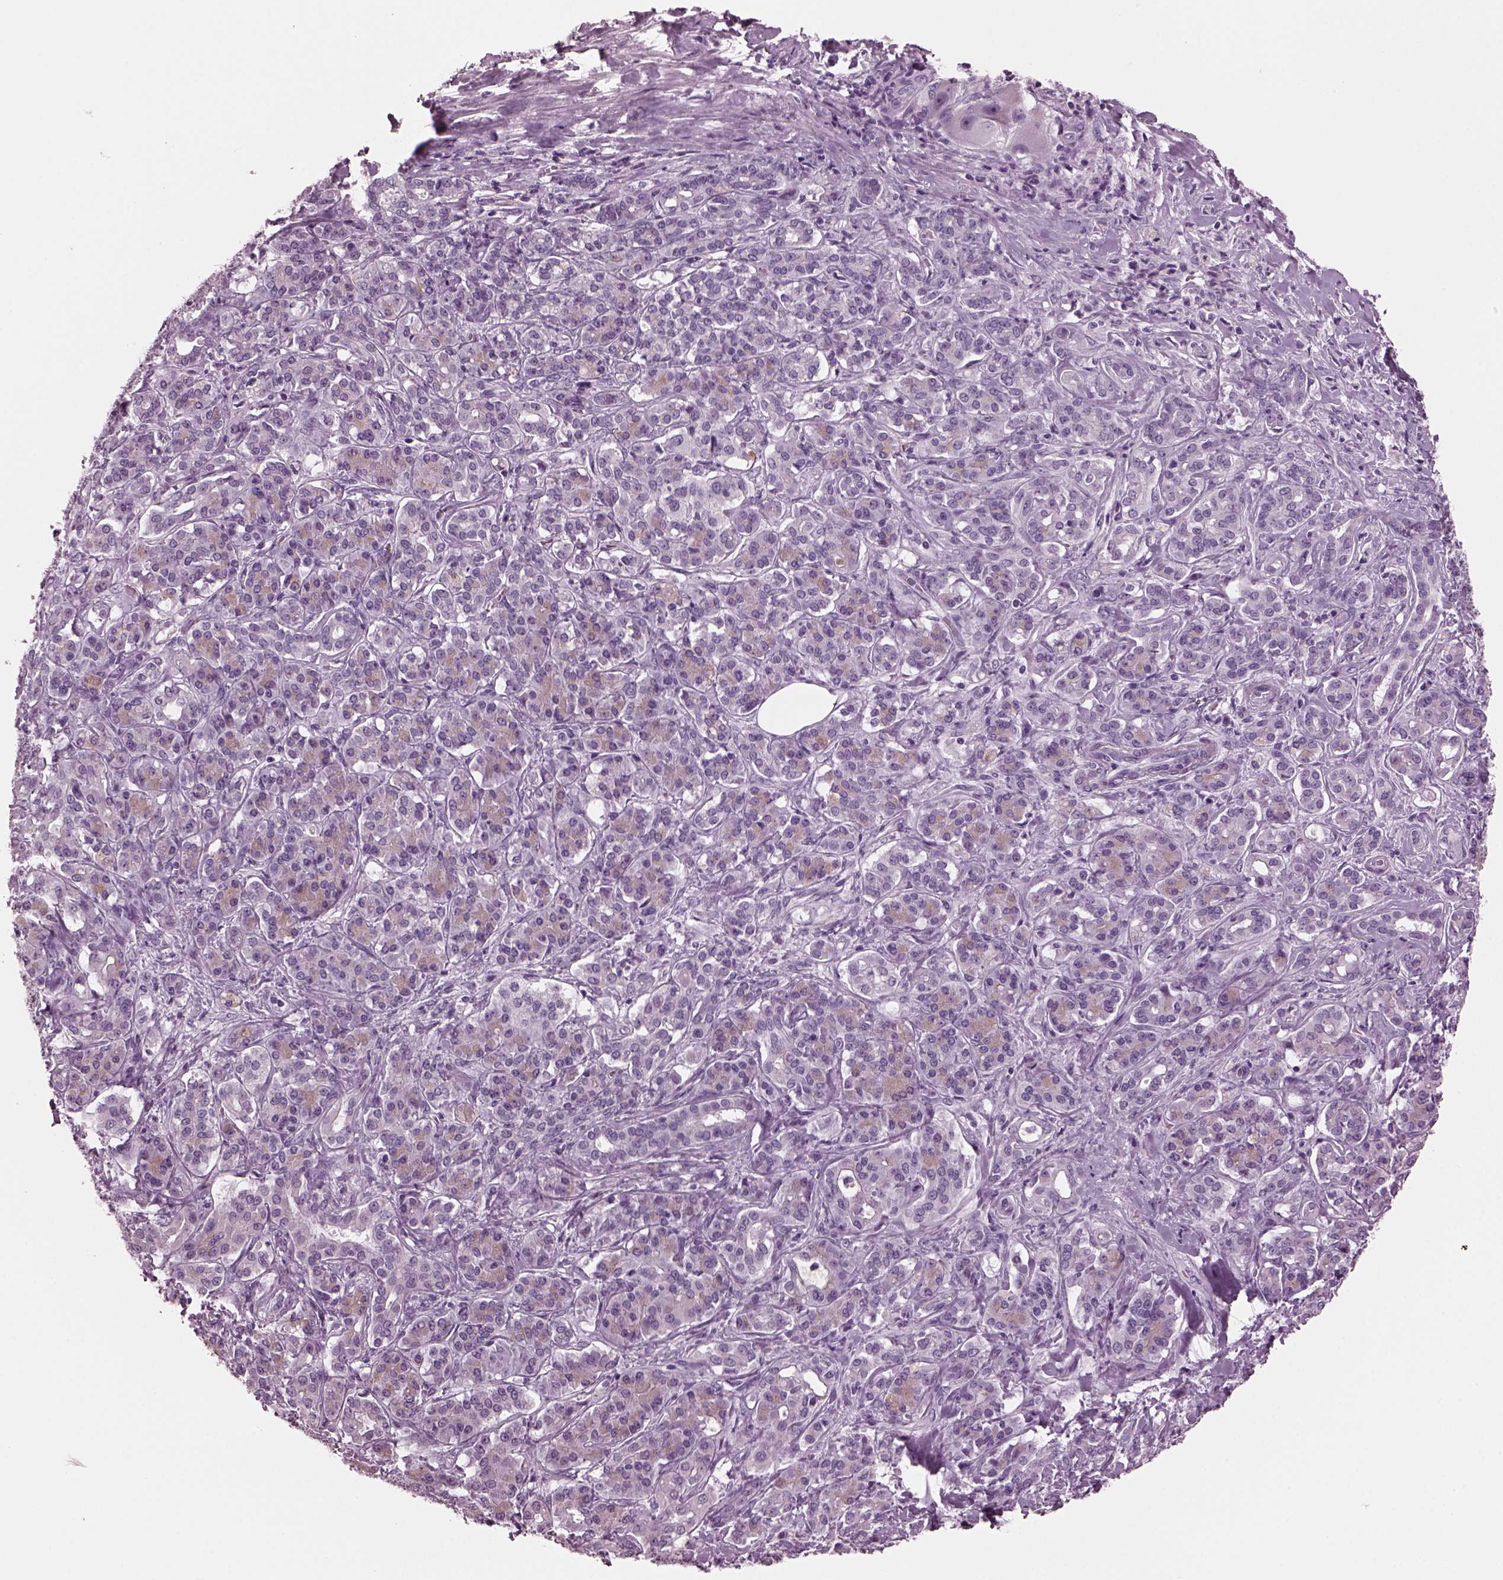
{"staining": {"intensity": "negative", "quantity": "none", "location": "none"}, "tissue": "pancreatic cancer", "cell_type": "Tumor cells", "image_type": "cancer", "snomed": [{"axis": "morphology", "description": "Normal tissue, NOS"}, {"axis": "morphology", "description": "Inflammation, NOS"}, {"axis": "morphology", "description": "Adenocarcinoma, NOS"}, {"axis": "topography", "description": "Pancreas"}], "caption": "A photomicrograph of human pancreatic cancer (adenocarcinoma) is negative for staining in tumor cells.", "gene": "SLC6A17", "patient": {"sex": "male", "age": 57}}